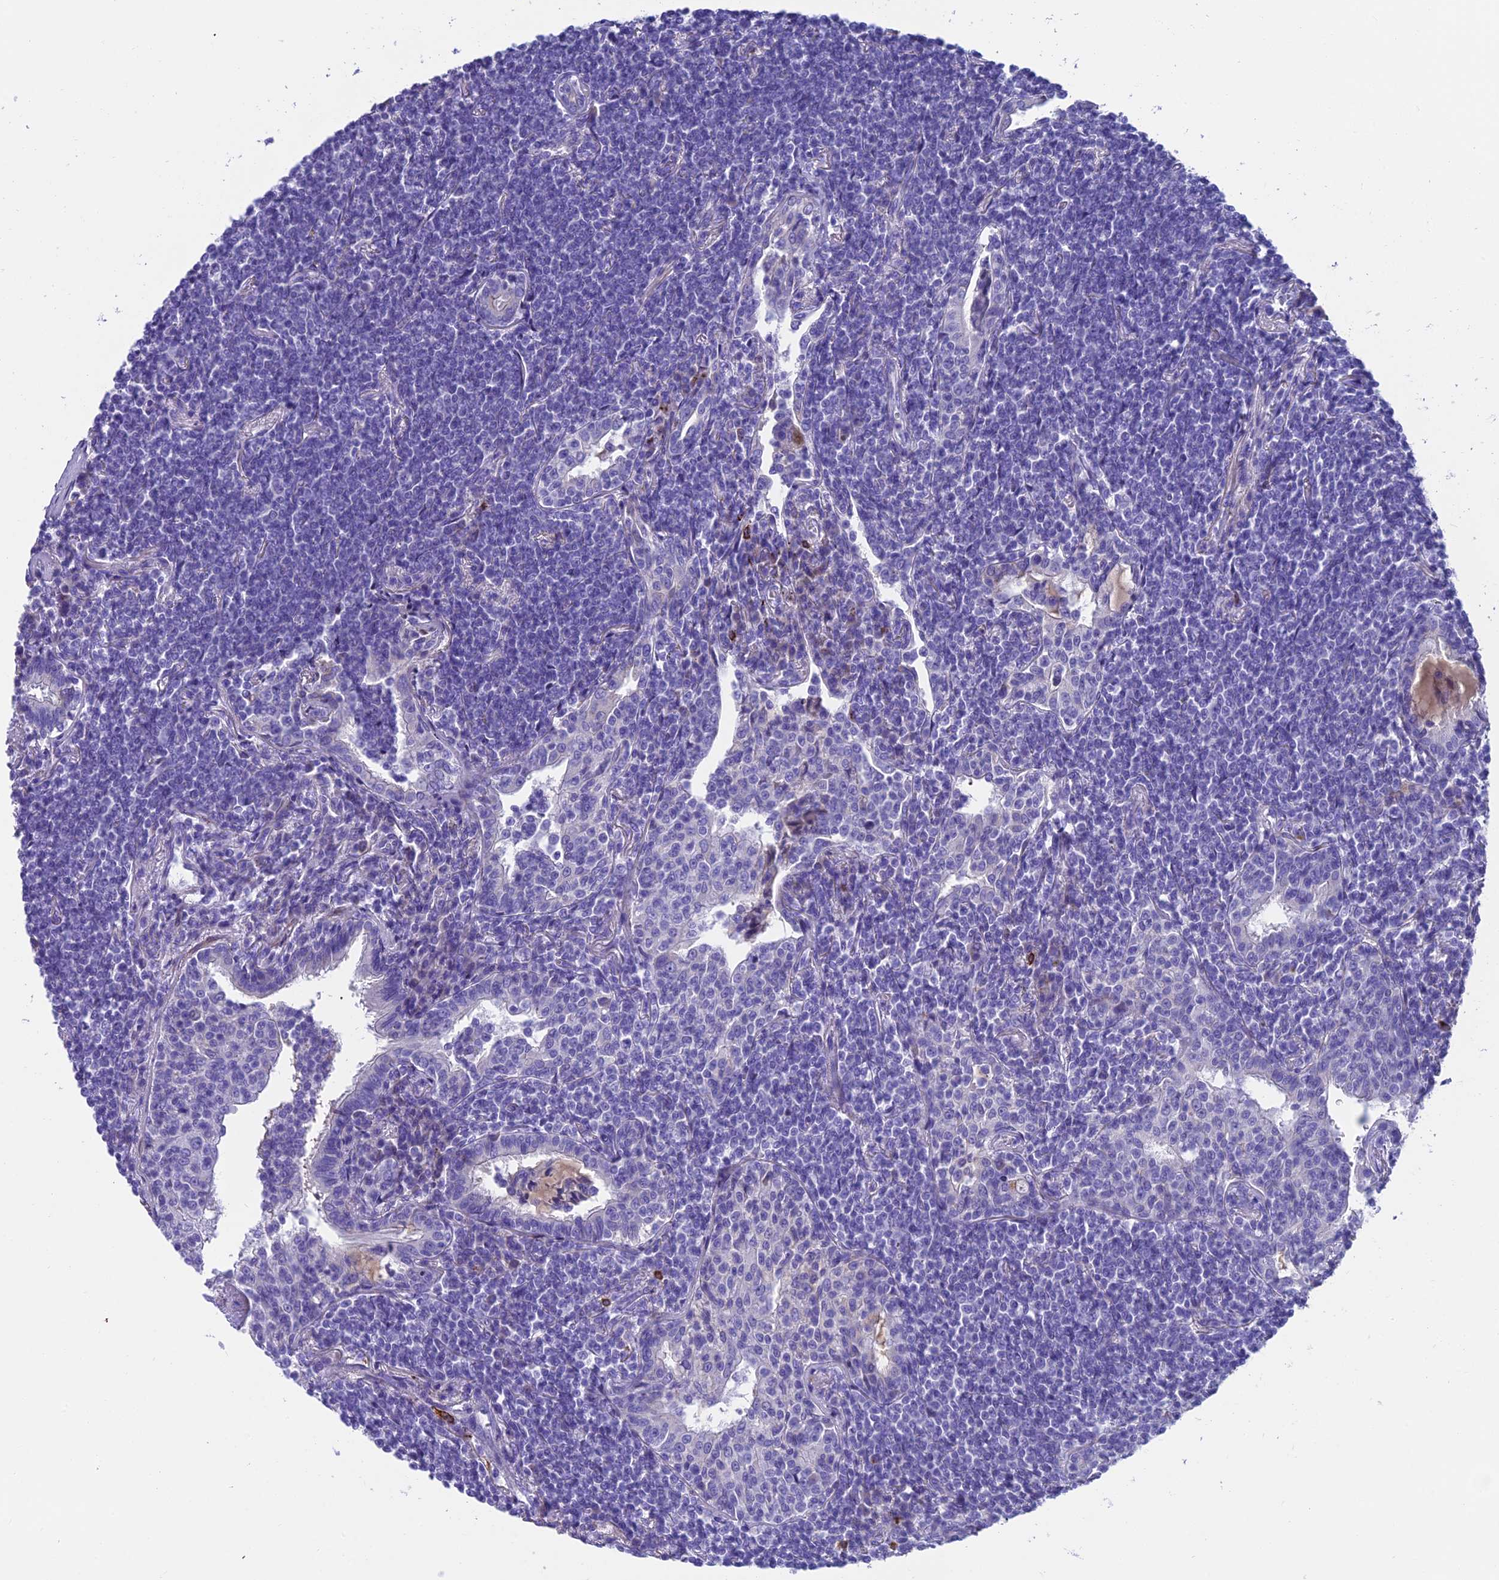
{"staining": {"intensity": "negative", "quantity": "none", "location": "none"}, "tissue": "lymphoma", "cell_type": "Tumor cells", "image_type": "cancer", "snomed": [{"axis": "morphology", "description": "Malignant lymphoma, non-Hodgkin's type, Low grade"}, {"axis": "topography", "description": "Lung"}], "caption": "The image exhibits no staining of tumor cells in malignant lymphoma, non-Hodgkin's type (low-grade). Nuclei are stained in blue.", "gene": "GNG11", "patient": {"sex": "female", "age": 71}}